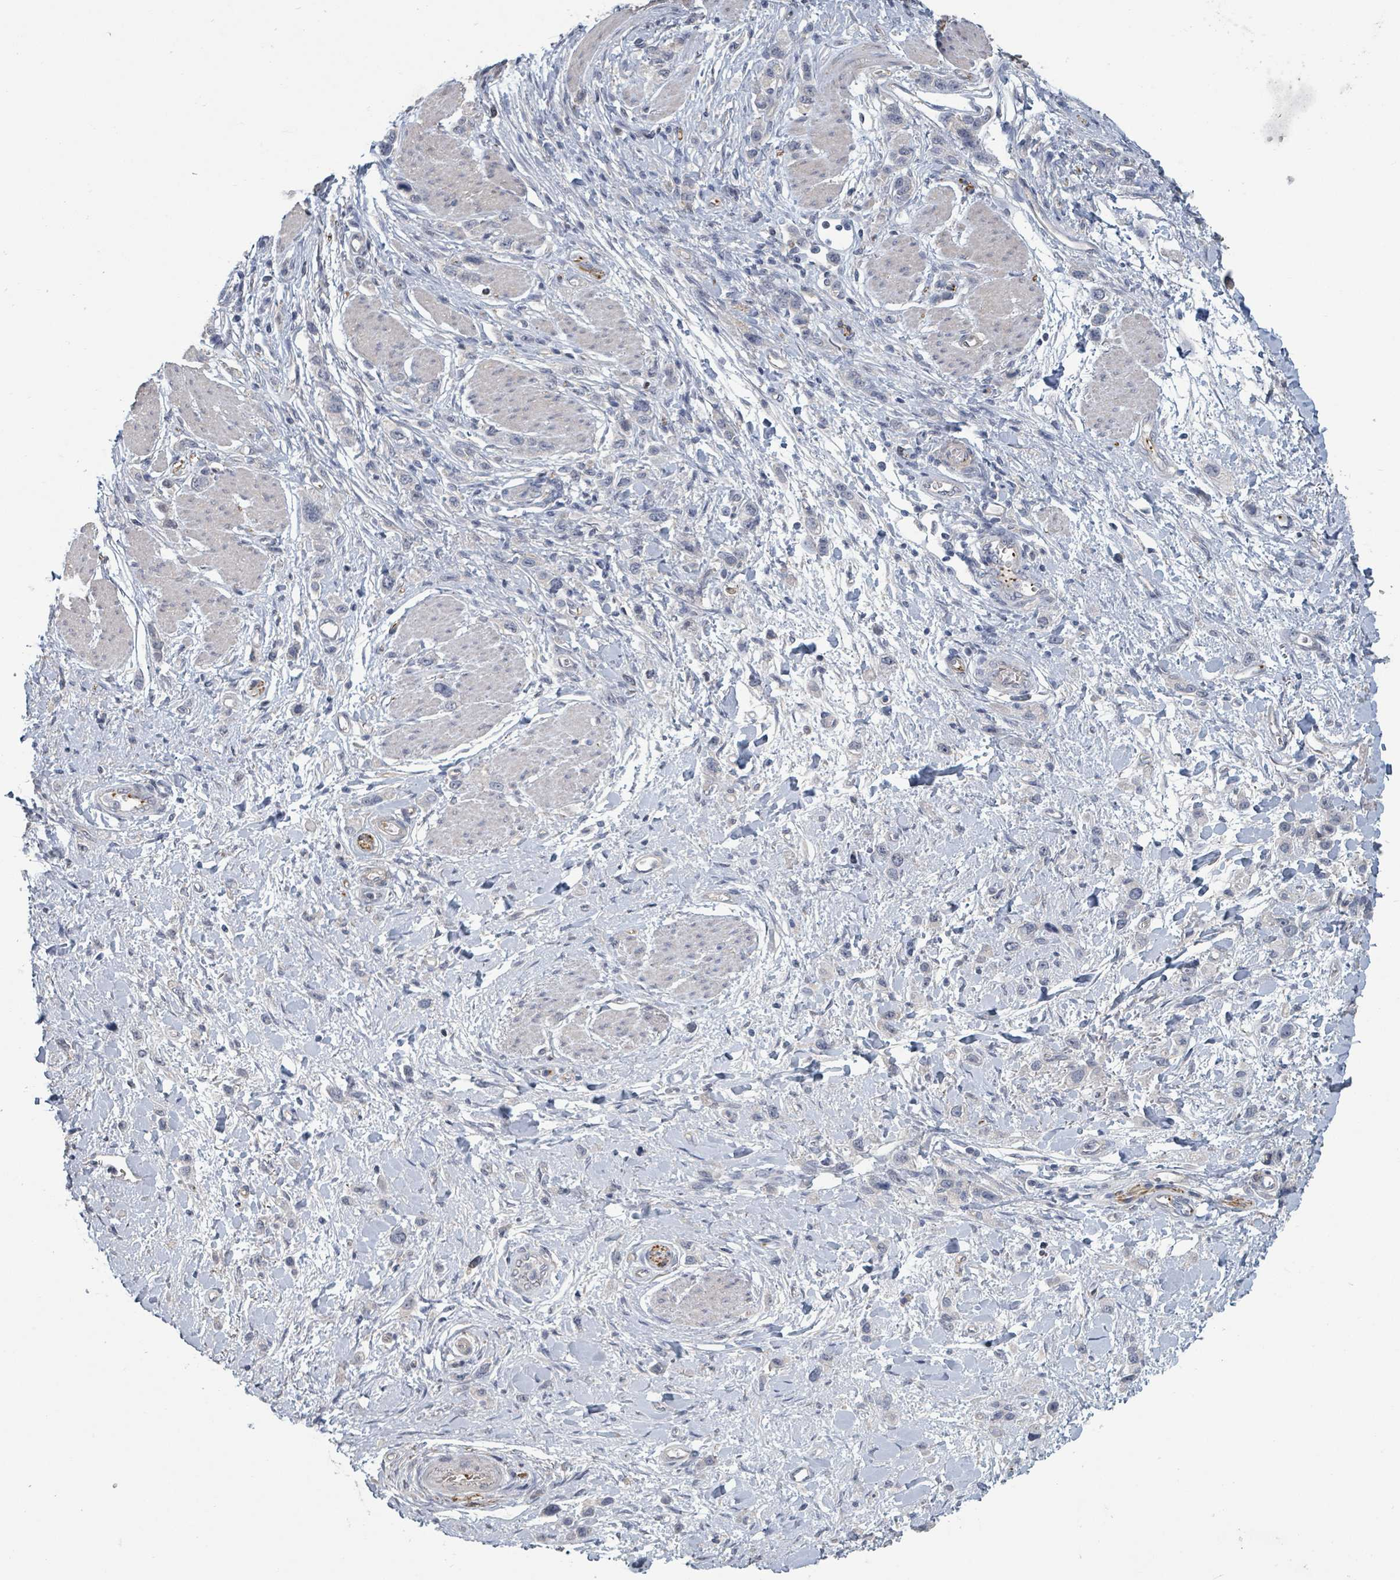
{"staining": {"intensity": "negative", "quantity": "none", "location": "none"}, "tissue": "stomach cancer", "cell_type": "Tumor cells", "image_type": "cancer", "snomed": [{"axis": "morphology", "description": "Adenocarcinoma, NOS"}, {"axis": "topography", "description": "Stomach"}], "caption": "Immunohistochemistry of human stomach cancer (adenocarcinoma) exhibits no staining in tumor cells. The staining was performed using DAB to visualize the protein expression in brown, while the nuclei were stained in blue with hematoxylin (Magnification: 20x).", "gene": "PLAUR", "patient": {"sex": "female", "age": 65}}